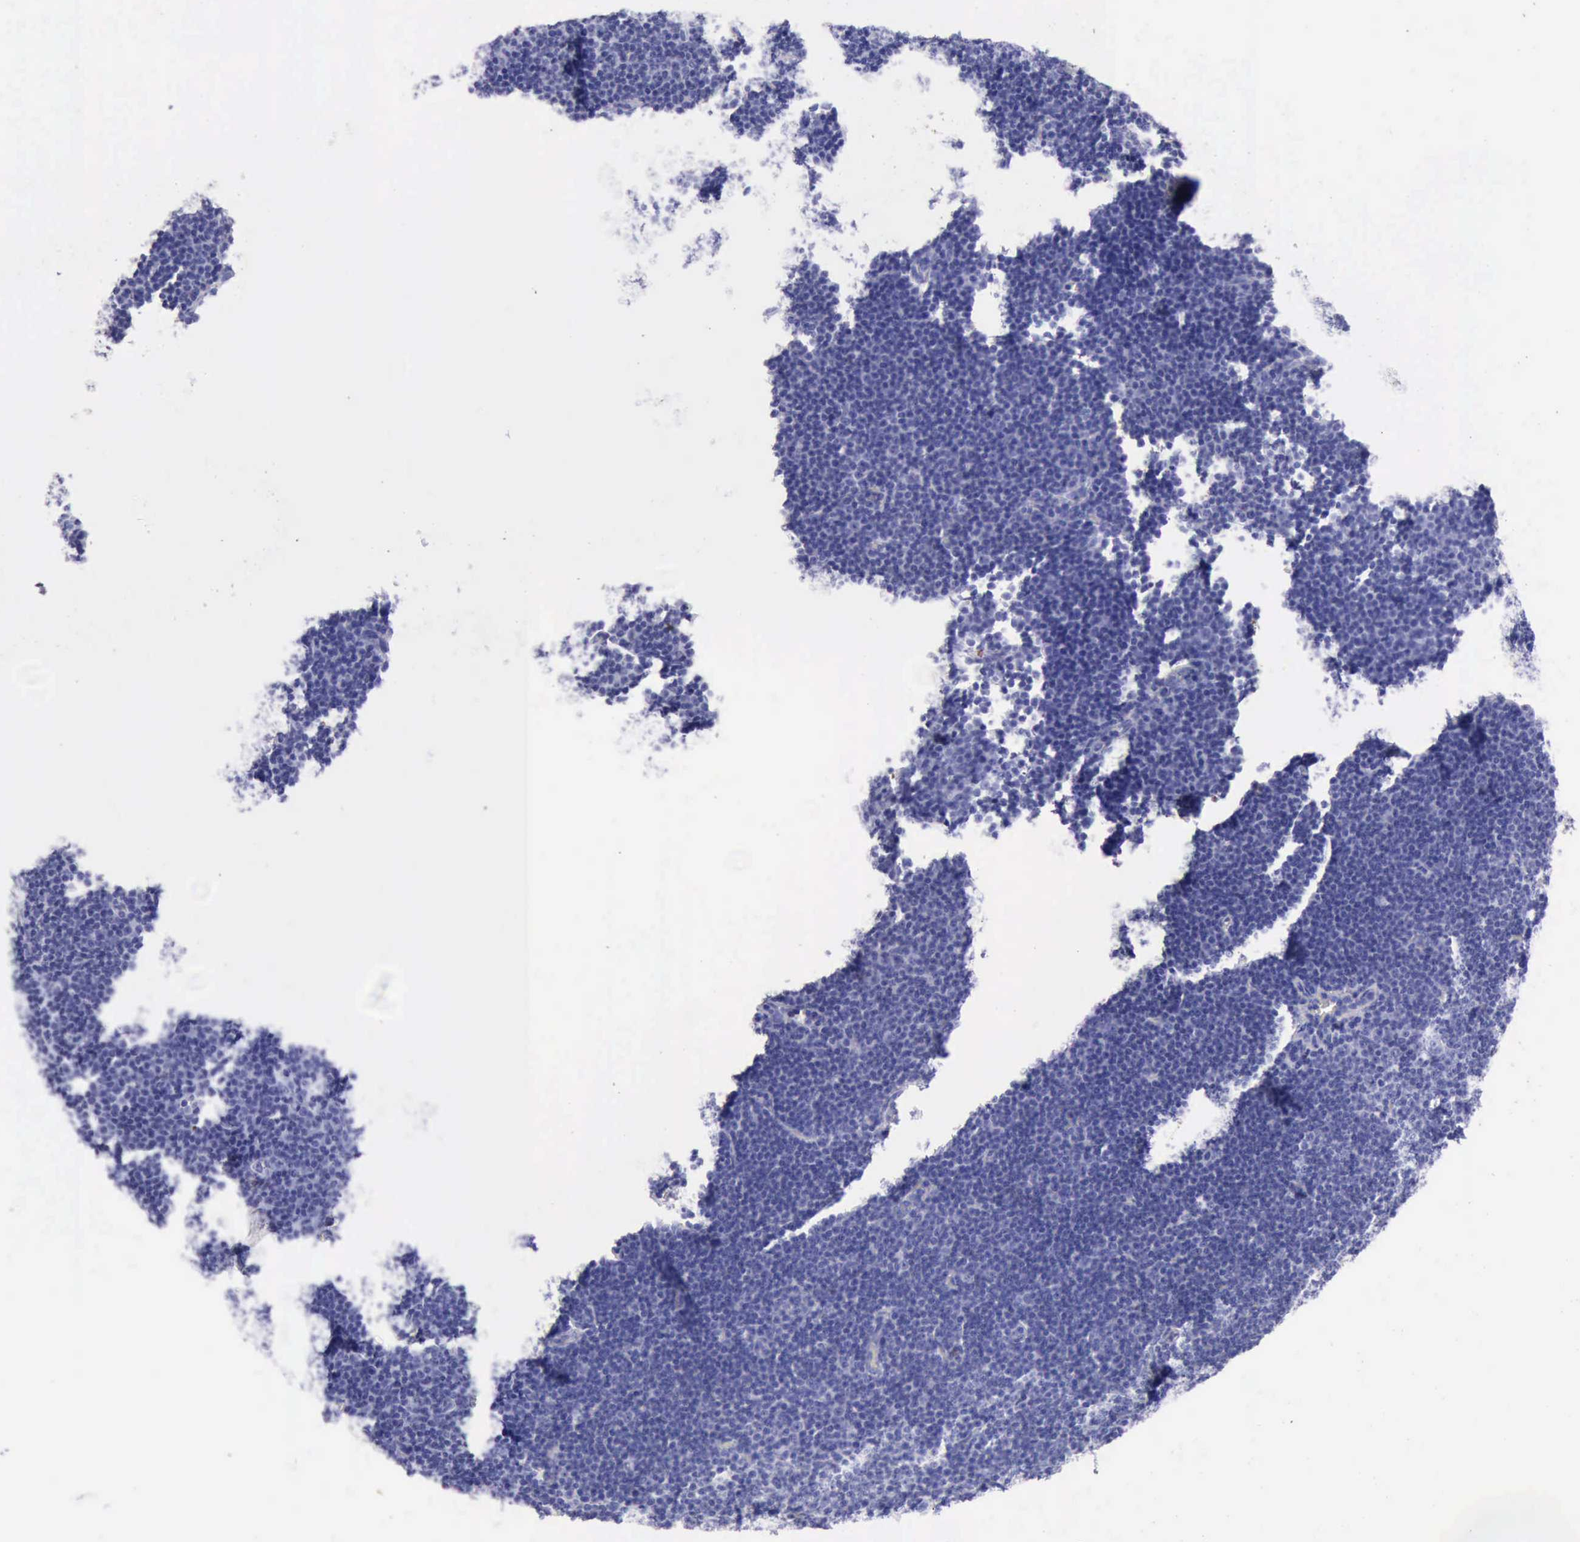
{"staining": {"intensity": "negative", "quantity": "none", "location": "none"}, "tissue": "lymphoma", "cell_type": "Tumor cells", "image_type": "cancer", "snomed": [{"axis": "morphology", "description": "Malignant lymphoma, non-Hodgkin's type, Low grade"}, {"axis": "topography", "description": "Lymph node"}], "caption": "Tumor cells show no significant protein staining in low-grade malignant lymphoma, non-Hodgkin's type.", "gene": "KRT8", "patient": {"sex": "male", "age": 57}}